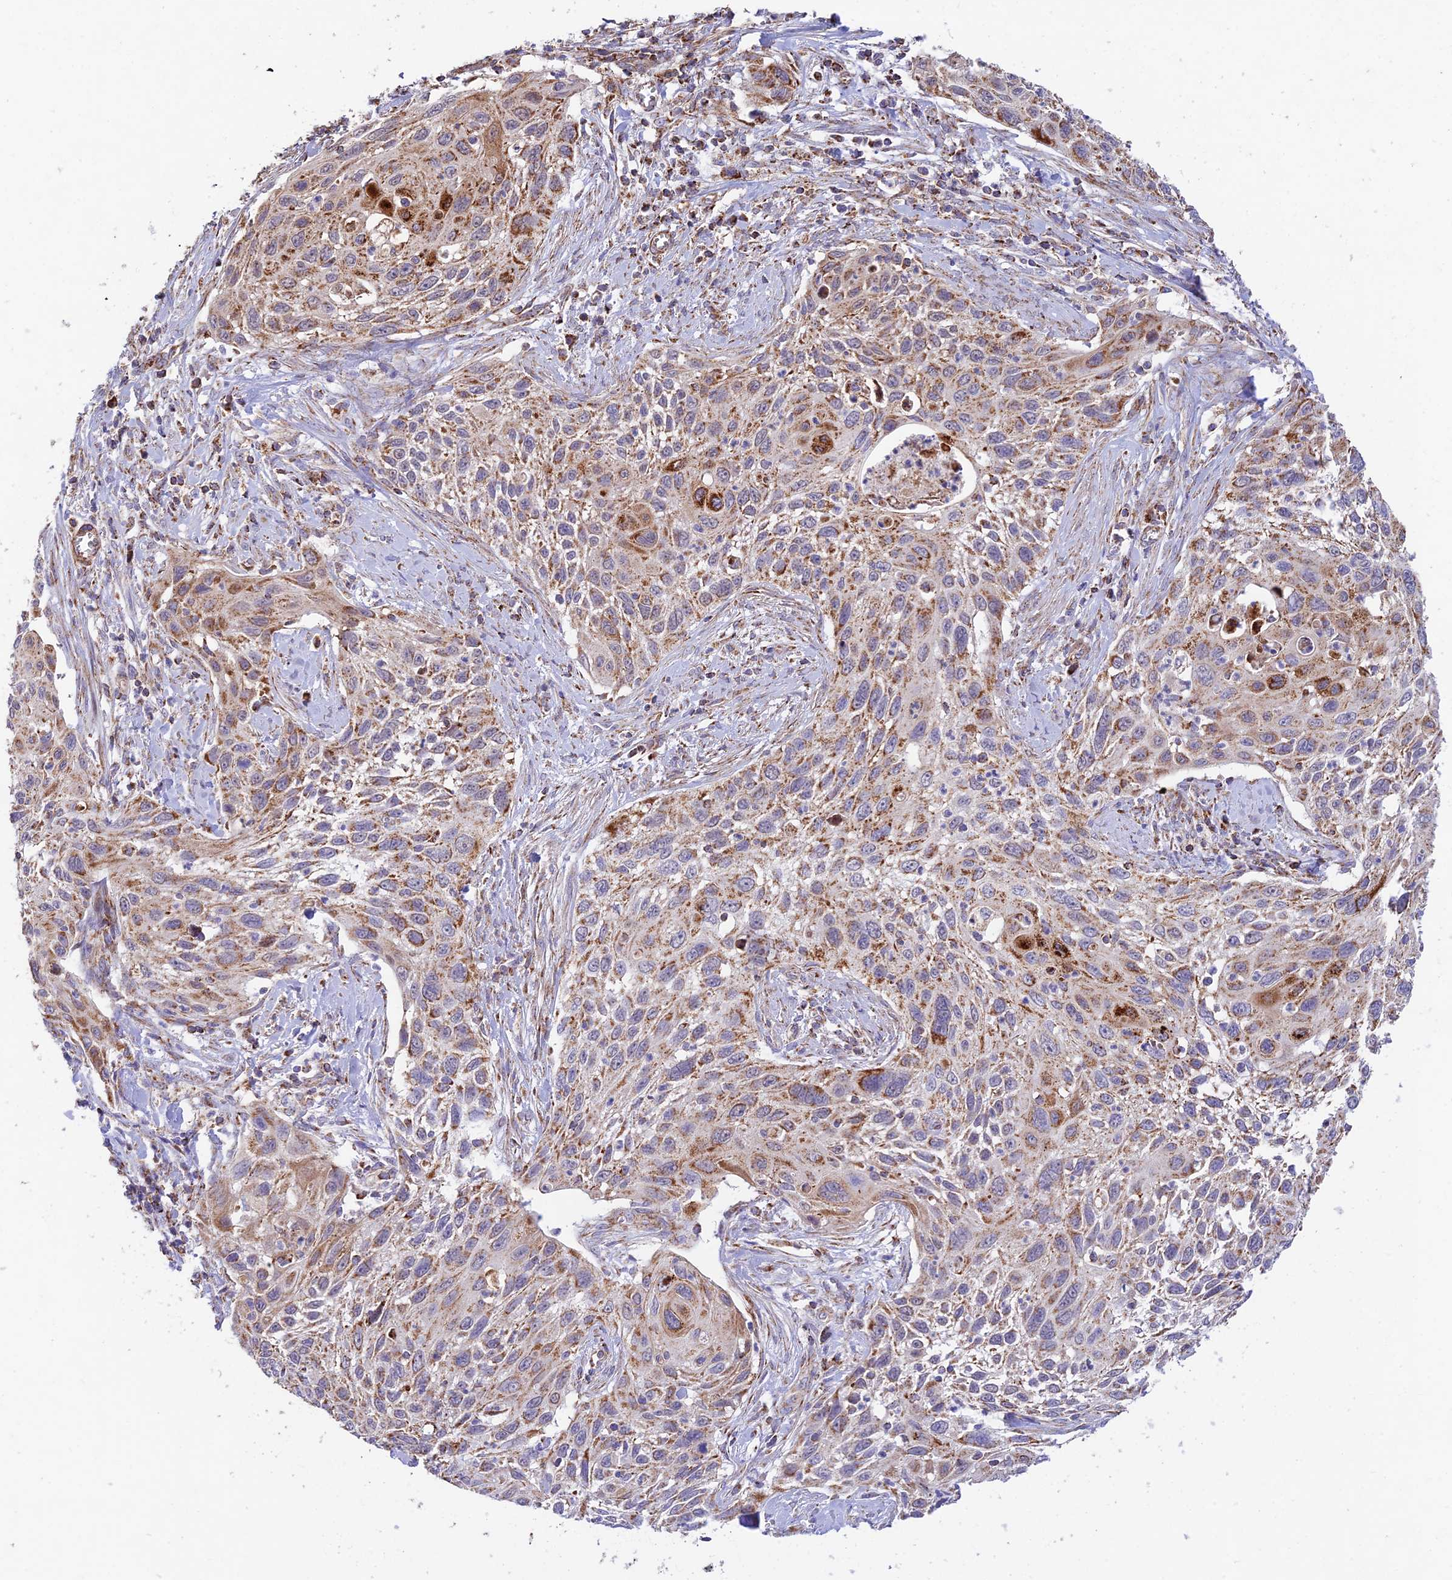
{"staining": {"intensity": "moderate", "quantity": ">75%", "location": "cytoplasmic/membranous"}, "tissue": "cervical cancer", "cell_type": "Tumor cells", "image_type": "cancer", "snomed": [{"axis": "morphology", "description": "Squamous cell carcinoma, NOS"}, {"axis": "topography", "description": "Cervix"}], "caption": "Tumor cells show medium levels of moderate cytoplasmic/membranous positivity in approximately >75% of cells in human cervical cancer.", "gene": "KHDC3L", "patient": {"sex": "female", "age": 70}}